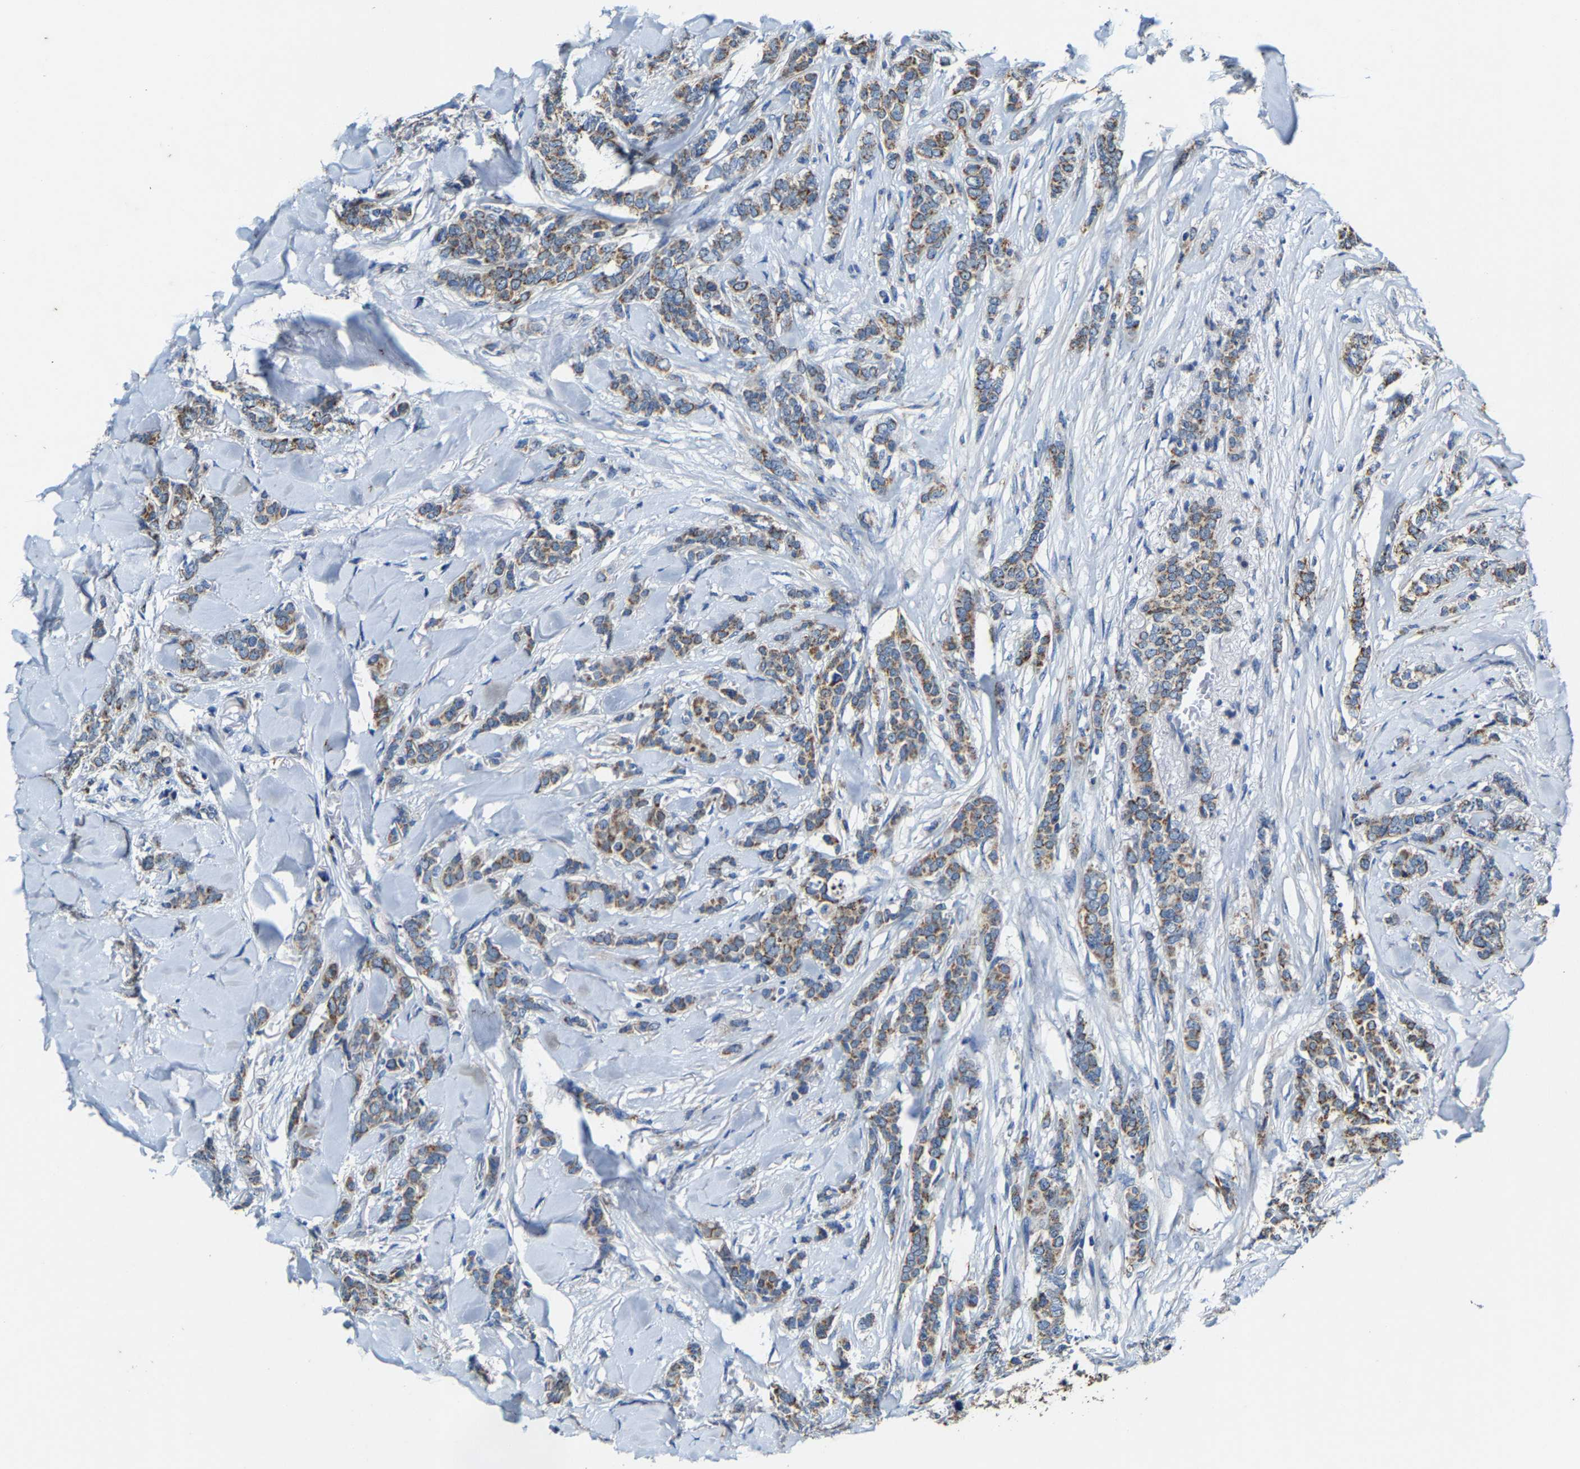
{"staining": {"intensity": "moderate", "quantity": ">75%", "location": "cytoplasmic/membranous"}, "tissue": "breast cancer", "cell_type": "Tumor cells", "image_type": "cancer", "snomed": [{"axis": "morphology", "description": "Lobular carcinoma"}, {"axis": "topography", "description": "Skin"}, {"axis": "topography", "description": "Breast"}], "caption": "High-power microscopy captured an immunohistochemistry image of breast cancer (lobular carcinoma), revealing moderate cytoplasmic/membranous staining in approximately >75% of tumor cells.", "gene": "SLC25A25", "patient": {"sex": "female", "age": 46}}